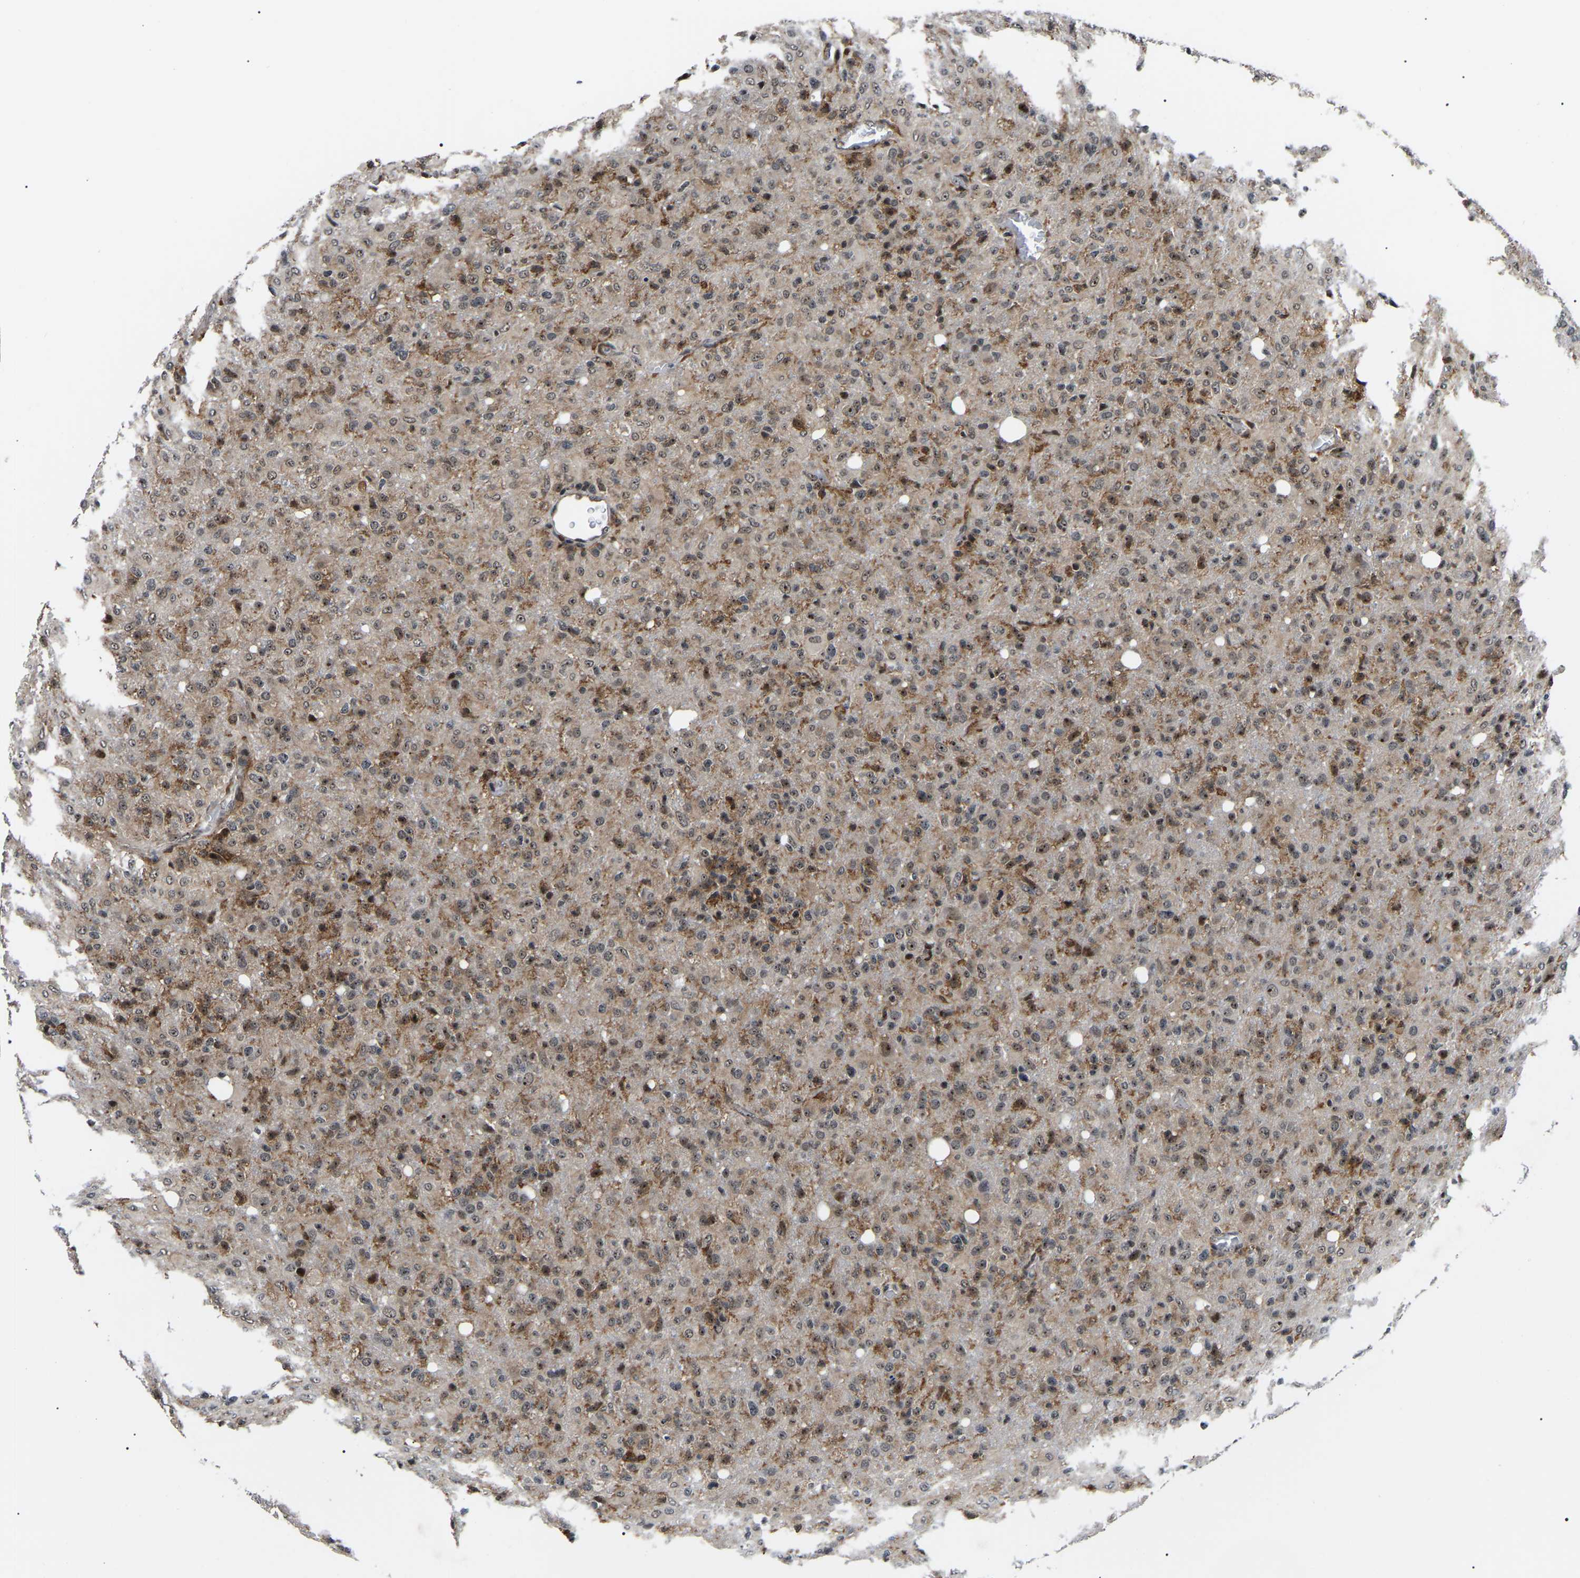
{"staining": {"intensity": "moderate", "quantity": ">75%", "location": "cytoplasmic/membranous,nuclear"}, "tissue": "glioma", "cell_type": "Tumor cells", "image_type": "cancer", "snomed": [{"axis": "morphology", "description": "Glioma, malignant, High grade"}, {"axis": "topography", "description": "Brain"}], "caption": "Immunohistochemical staining of human malignant glioma (high-grade) exhibits medium levels of moderate cytoplasmic/membranous and nuclear expression in about >75% of tumor cells.", "gene": "RRP1B", "patient": {"sex": "female", "age": 57}}